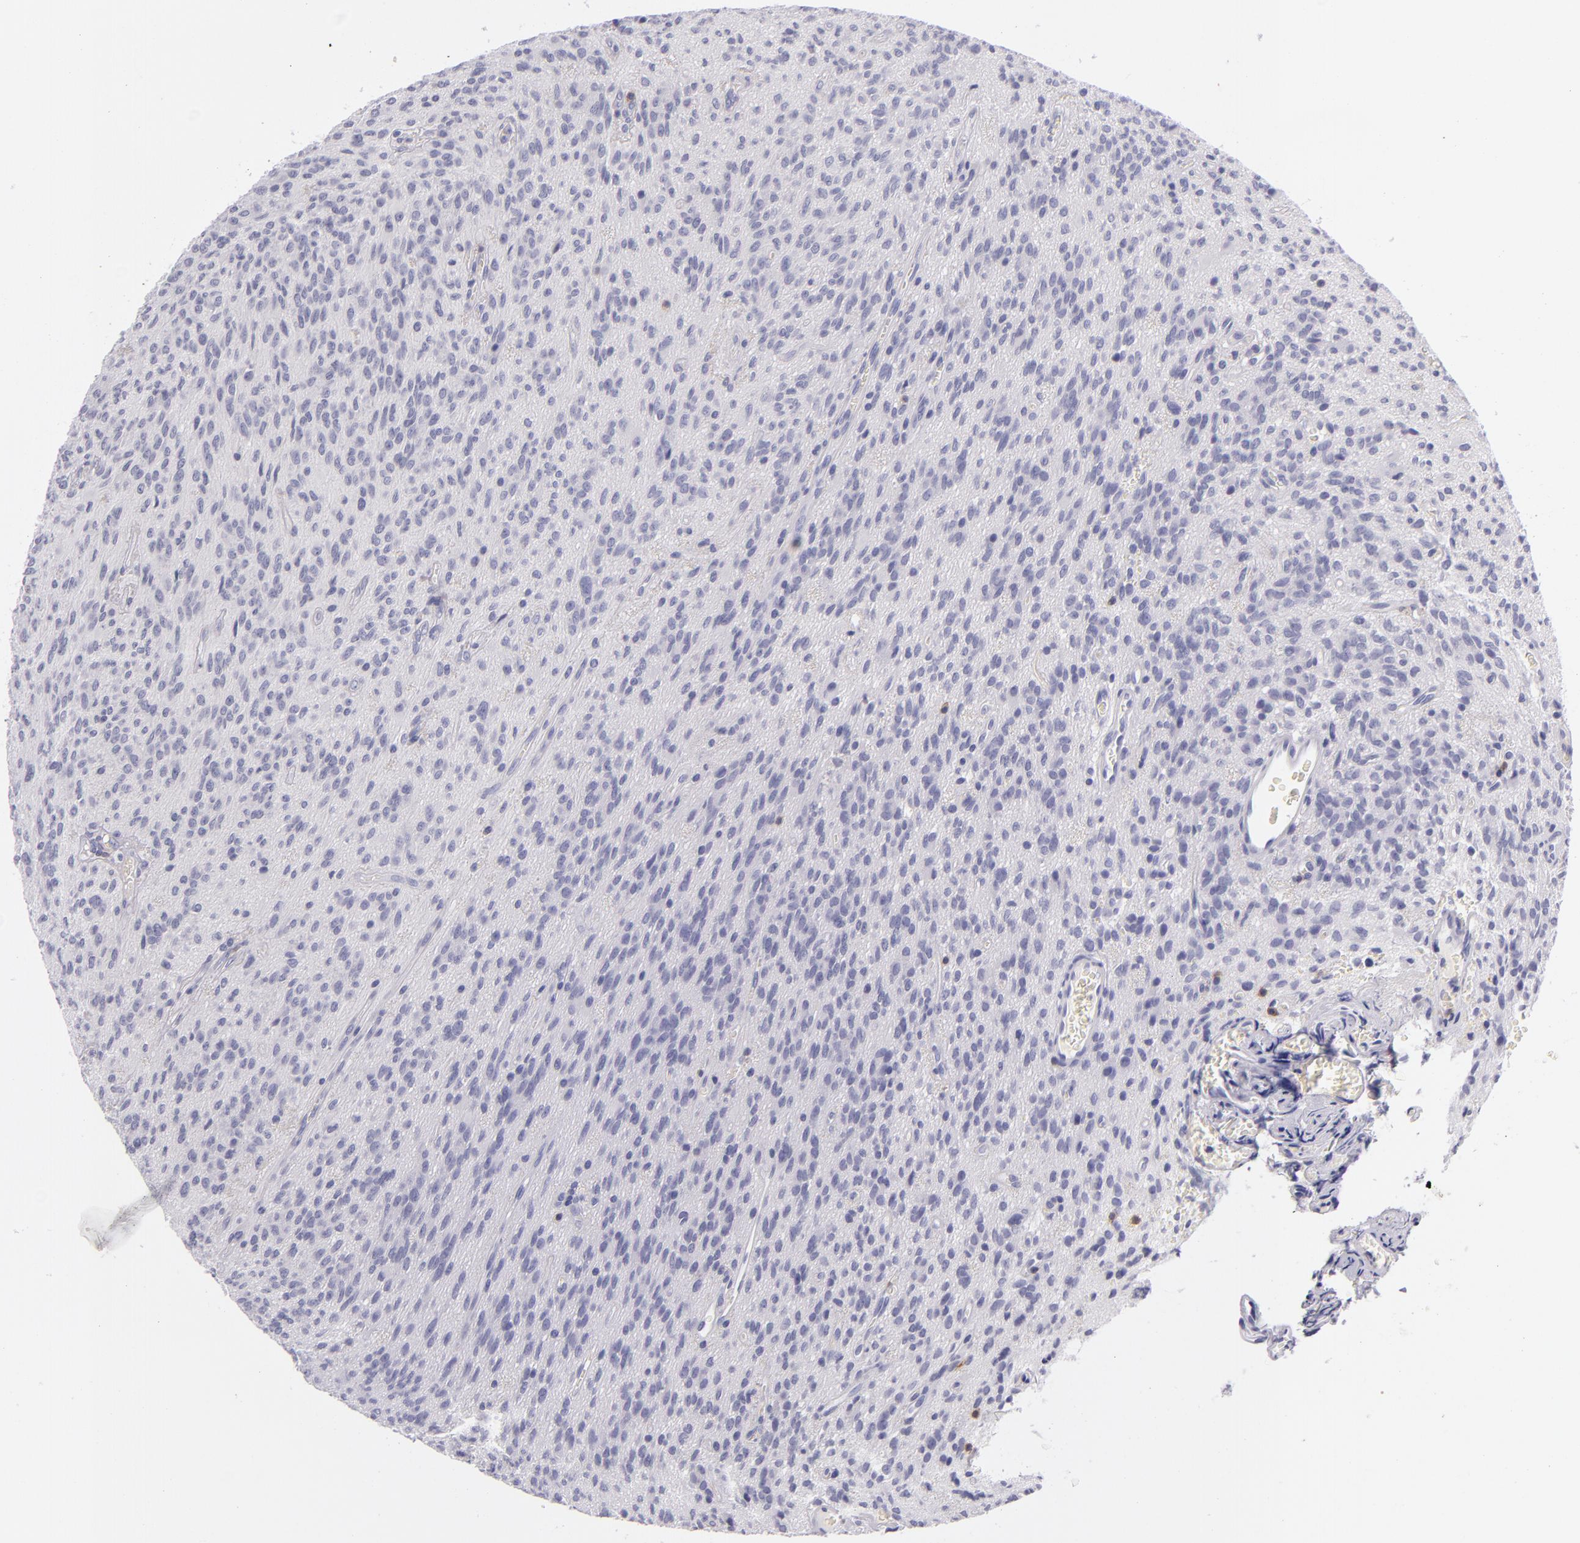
{"staining": {"intensity": "negative", "quantity": "none", "location": "none"}, "tissue": "glioma", "cell_type": "Tumor cells", "image_type": "cancer", "snomed": [{"axis": "morphology", "description": "Glioma, malignant, Low grade"}, {"axis": "topography", "description": "Brain"}], "caption": "This micrograph is of malignant glioma (low-grade) stained with immunohistochemistry (IHC) to label a protein in brown with the nuclei are counter-stained blue. There is no staining in tumor cells.", "gene": "CD48", "patient": {"sex": "female", "age": 15}}